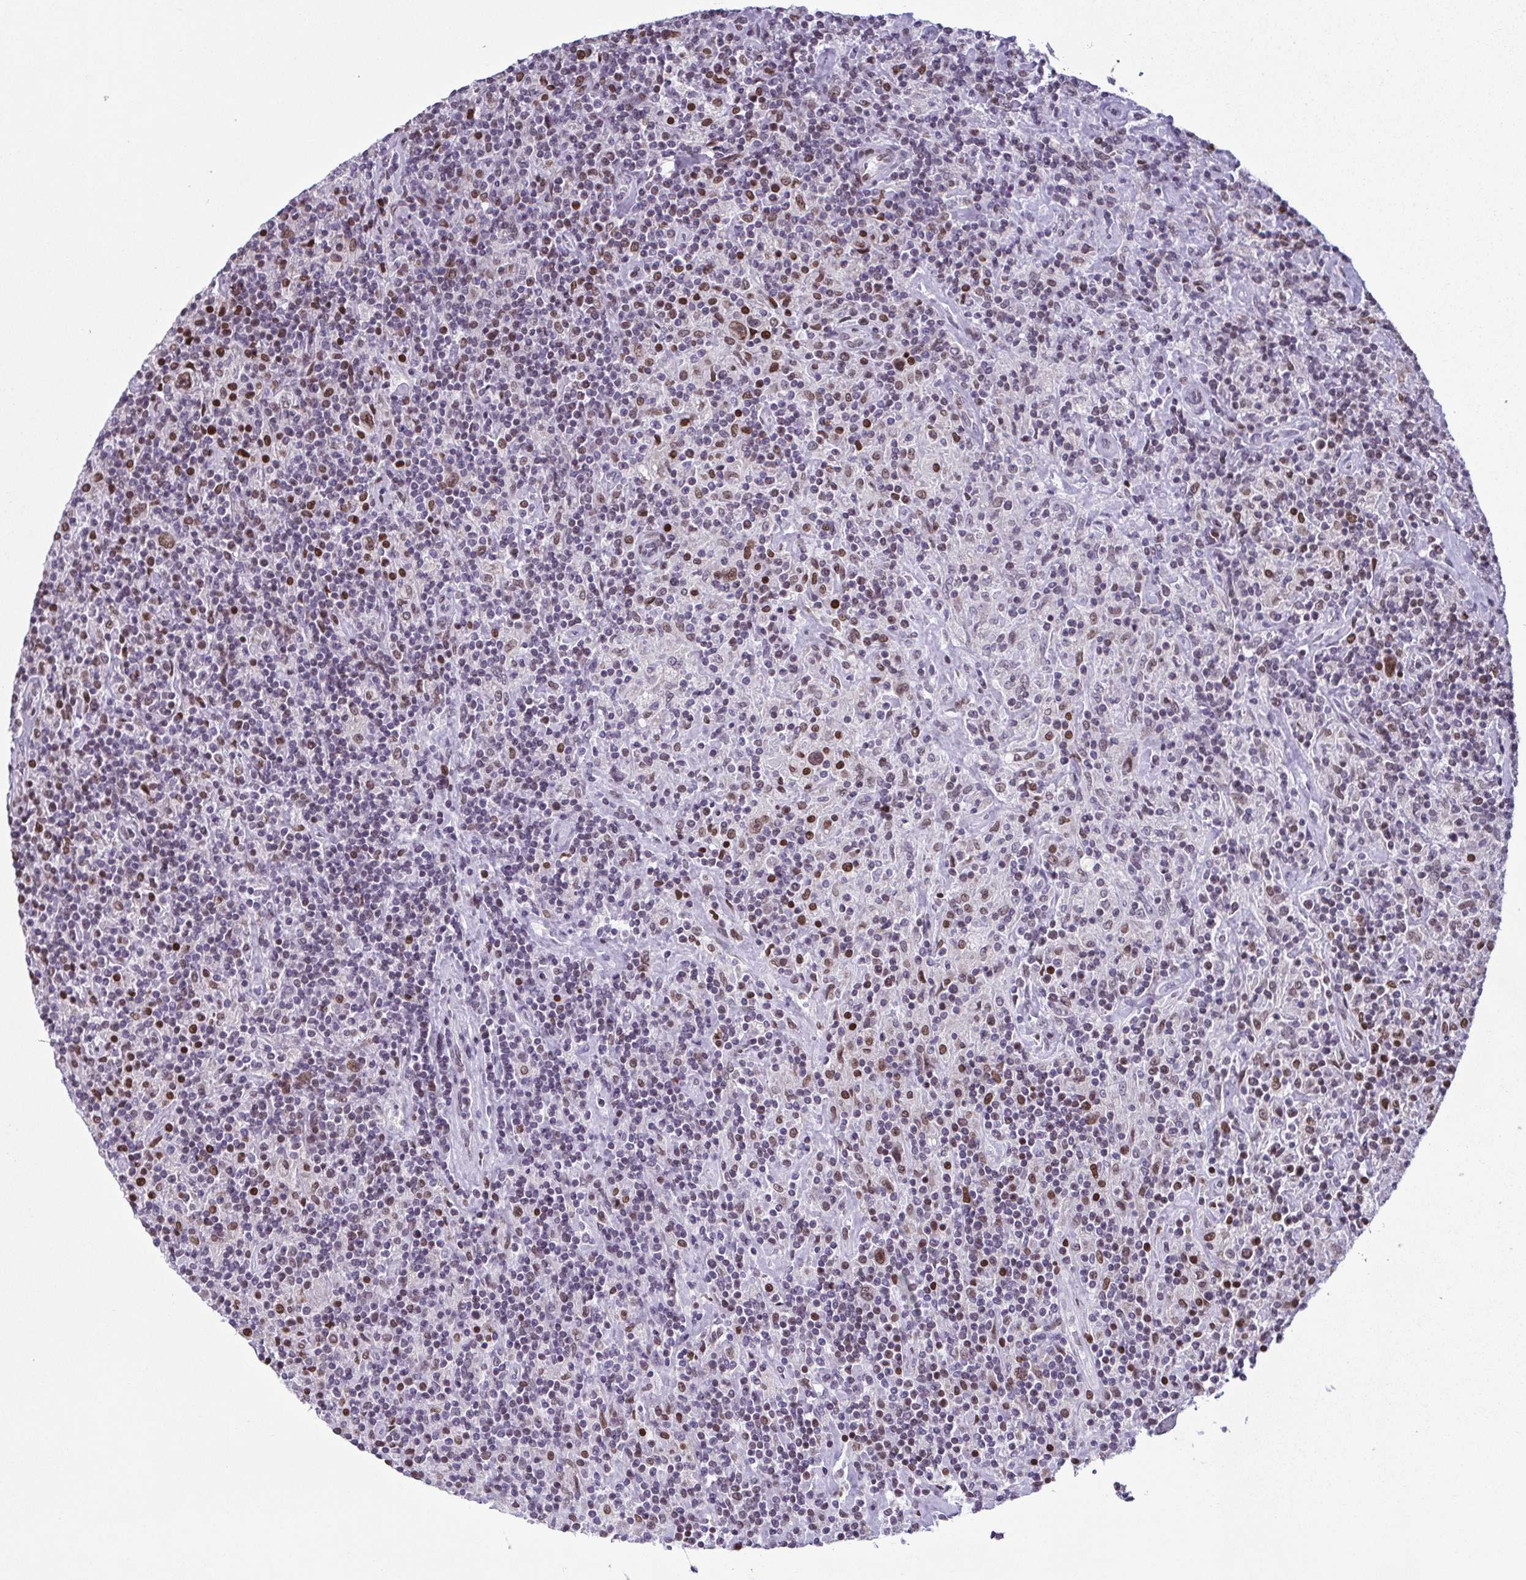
{"staining": {"intensity": "moderate", "quantity": ">75%", "location": "nuclear"}, "tissue": "lymphoma", "cell_type": "Tumor cells", "image_type": "cancer", "snomed": [{"axis": "morphology", "description": "Hodgkin's disease, NOS"}, {"axis": "topography", "description": "Lymph node"}], "caption": "Protein analysis of lymphoma tissue reveals moderate nuclear staining in about >75% of tumor cells.", "gene": "IRF1", "patient": {"sex": "male", "age": 70}}